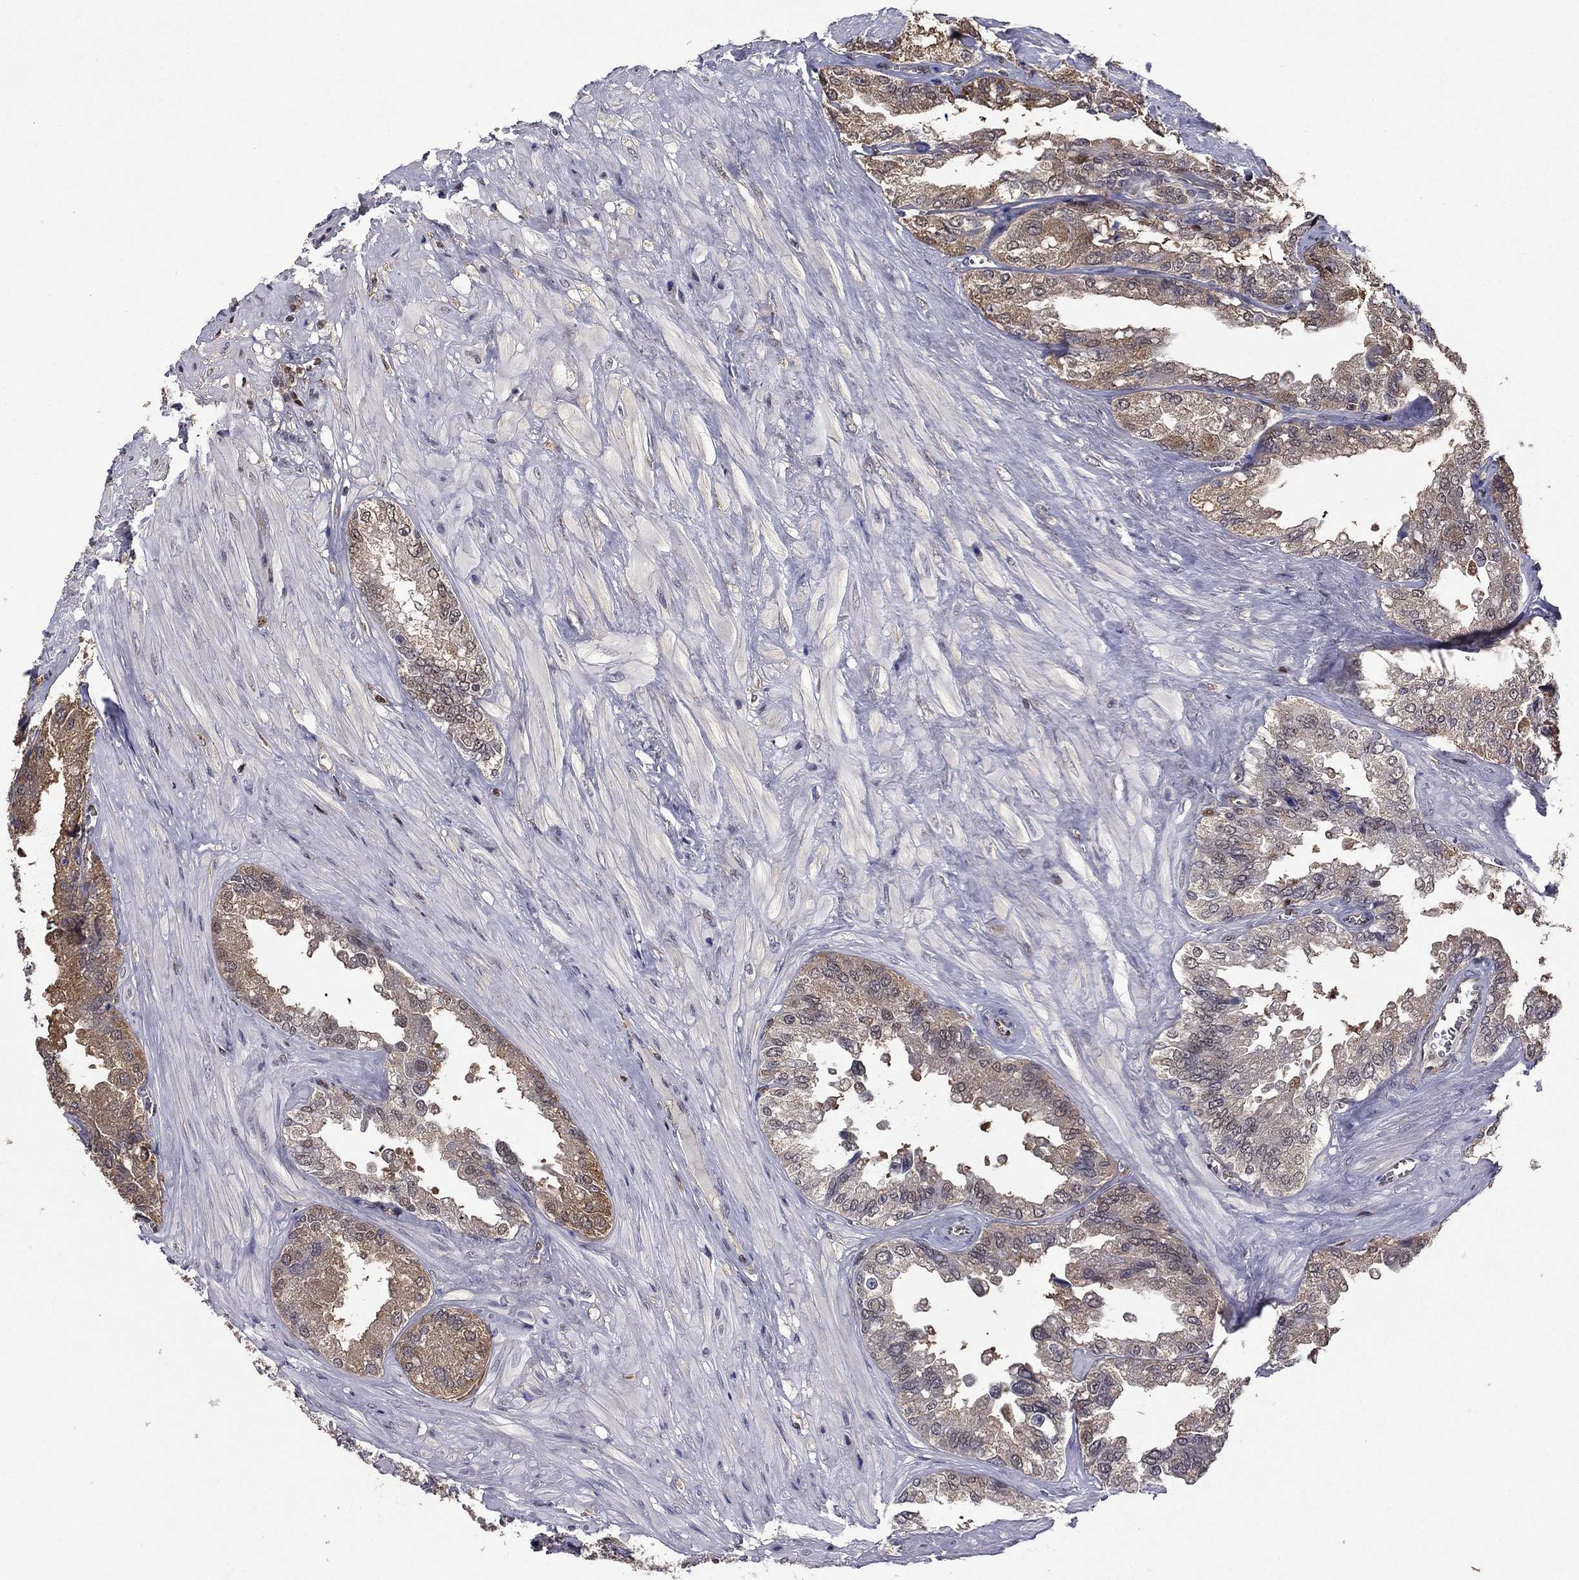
{"staining": {"intensity": "moderate", "quantity": "<25%", "location": "cytoplasmic/membranous"}, "tissue": "seminal vesicle", "cell_type": "Glandular cells", "image_type": "normal", "snomed": [{"axis": "morphology", "description": "Normal tissue, NOS"}, {"axis": "topography", "description": "Seminal veicle"}], "caption": "Protein expression analysis of normal human seminal vesicle reveals moderate cytoplasmic/membranous positivity in about <25% of glandular cells. Using DAB (3,3'-diaminobenzidine) (brown) and hematoxylin (blue) stains, captured at high magnification using brightfield microscopy.", "gene": "APPBP2", "patient": {"sex": "male", "age": 67}}